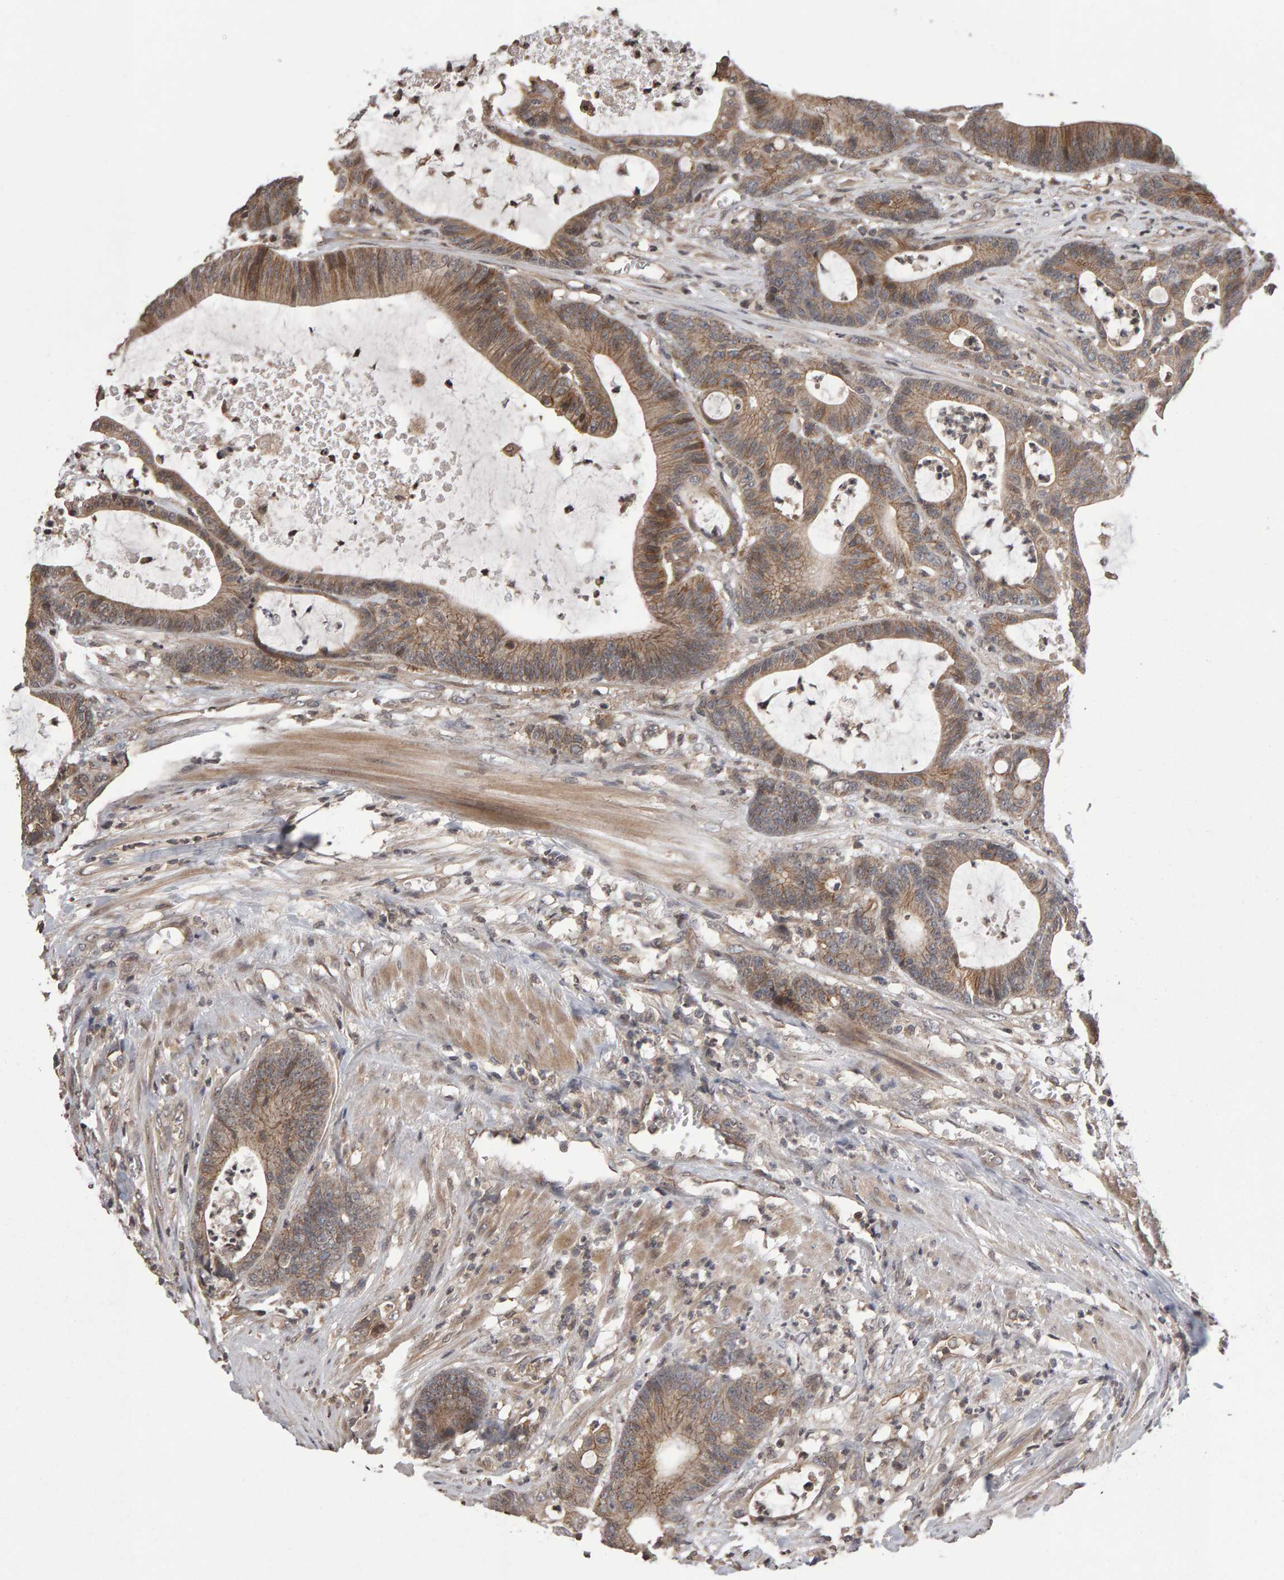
{"staining": {"intensity": "moderate", "quantity": ">75%", "location": "cytoplasmic/membranous"}, "tissue": "colorectal cancer", "cell_type": "Tumor cells", "image_type": "cancer", "snomed": [{"axis": "morphology", "description": "Adenocarcinoma, NOS"}, {"axis": "topography", "description": "Colon"}], "caption": "Colorectal cancer stained with a brown dye demonstrates moderate cytoplasmic/membranous positive positivity in about >75% of tumor cells.", "gene": "SCRIB", "patient": {"sex": "female", "age": 84}}